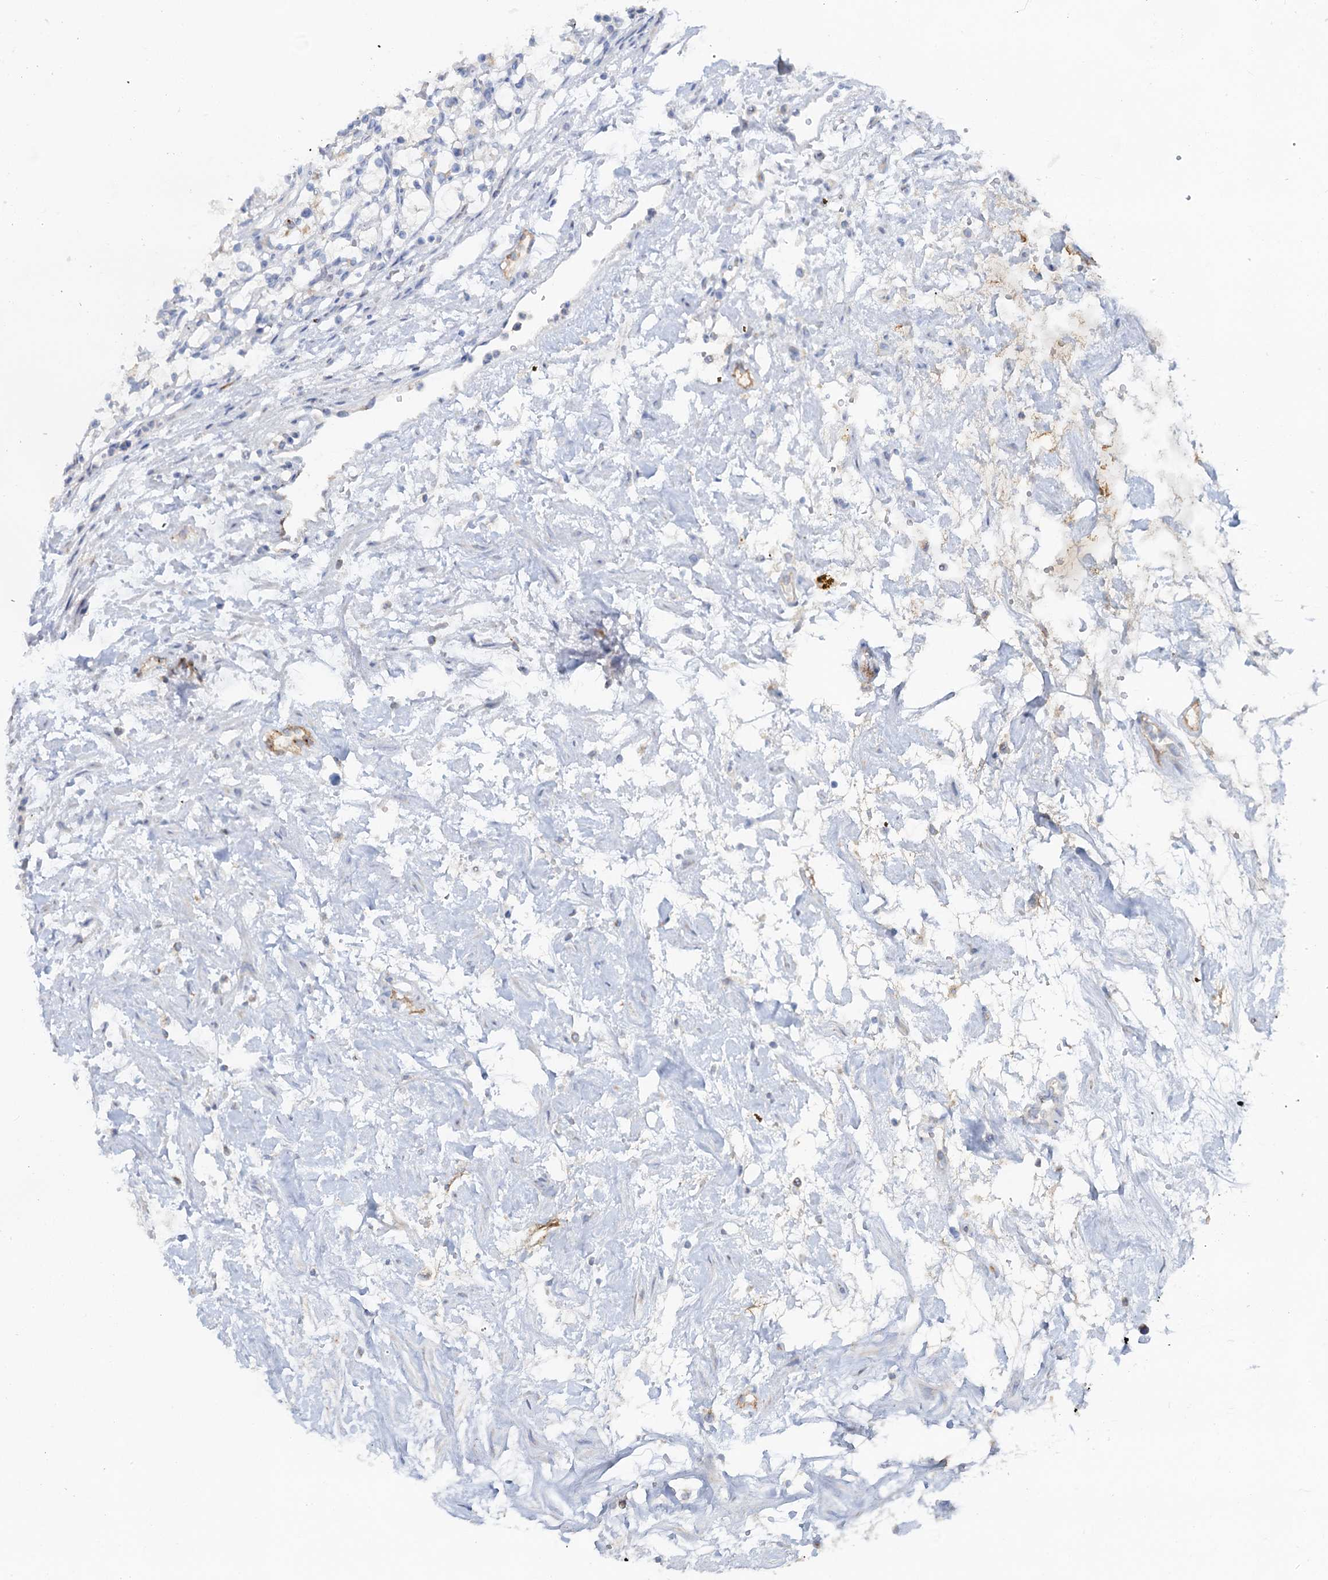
{"staining": {"intensity": "negative", "quantity": "none", "location": "none"}, "tissue": "renal cancer", "cell_type": "Tumor cells", "image_type": "cancer", "snomed": [{"axis": "morphology", "description": "Adenocarcinoma, NOS"}, {"axis": "topography", "description": "Kidney"}], "caption": "Human renal cancer stained for a protein using immunohistochemistry demonstrates no expression in tumor cells.", "gene": "PLLP", "patient": {"sex": "female", "age": 69}}